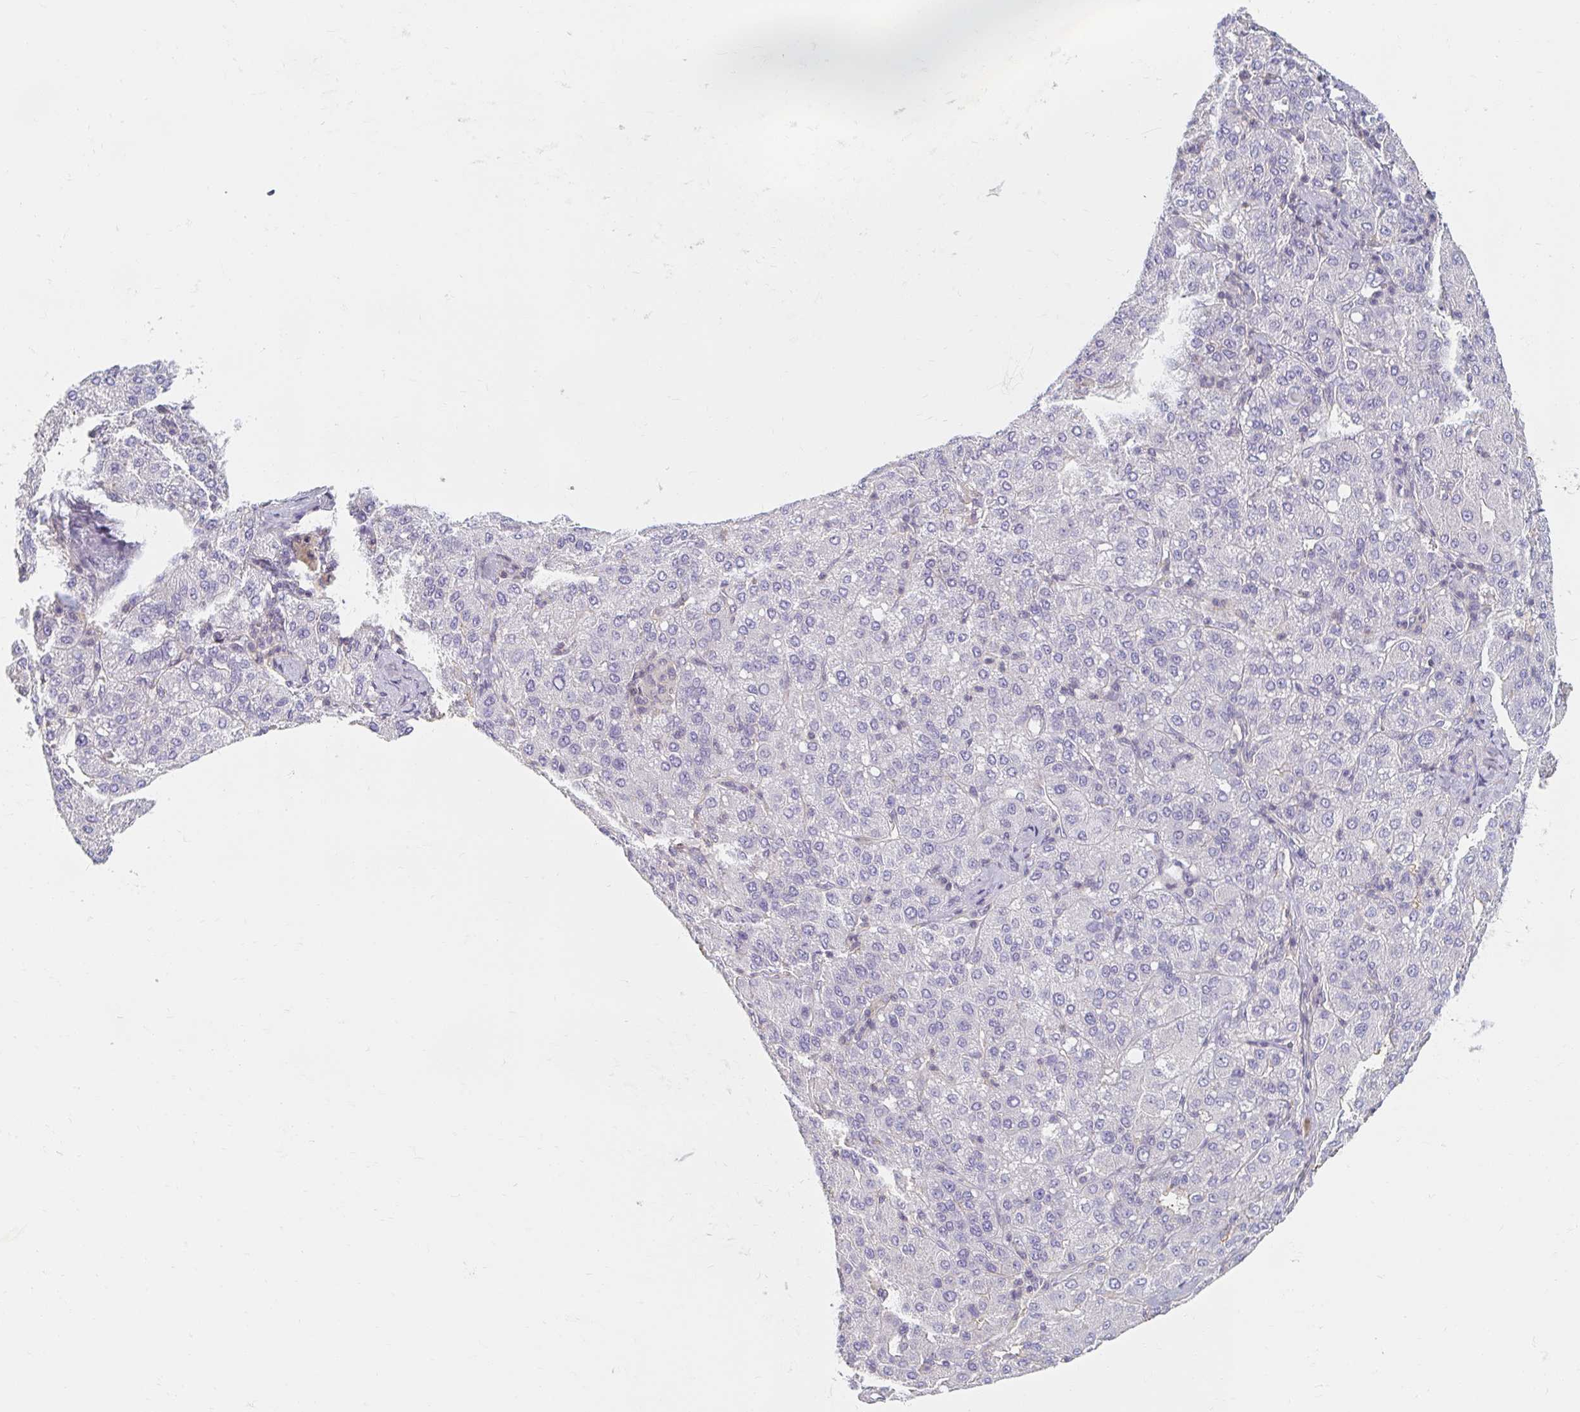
{"staining": {"intensity": "negative", "quantity": "none", "location": "none"}, "tissue": "liver cancer", "cell_type": "Tumor cells", "image_type": "cancer", "snomed": [{"axis": "morphology", "description": "Carcinoma, Hepatocellular, NOS"}, {"axis": "topography", "description": "Liver"}], "caption": "Immunohistochemistry image of liver cancer (hepatocellular carcinoma) stained for a protein (brown), which exhibits no staining in tumor cells.", "gene": "MYLK2", "patient": {"sex": "male", "age": 65}}